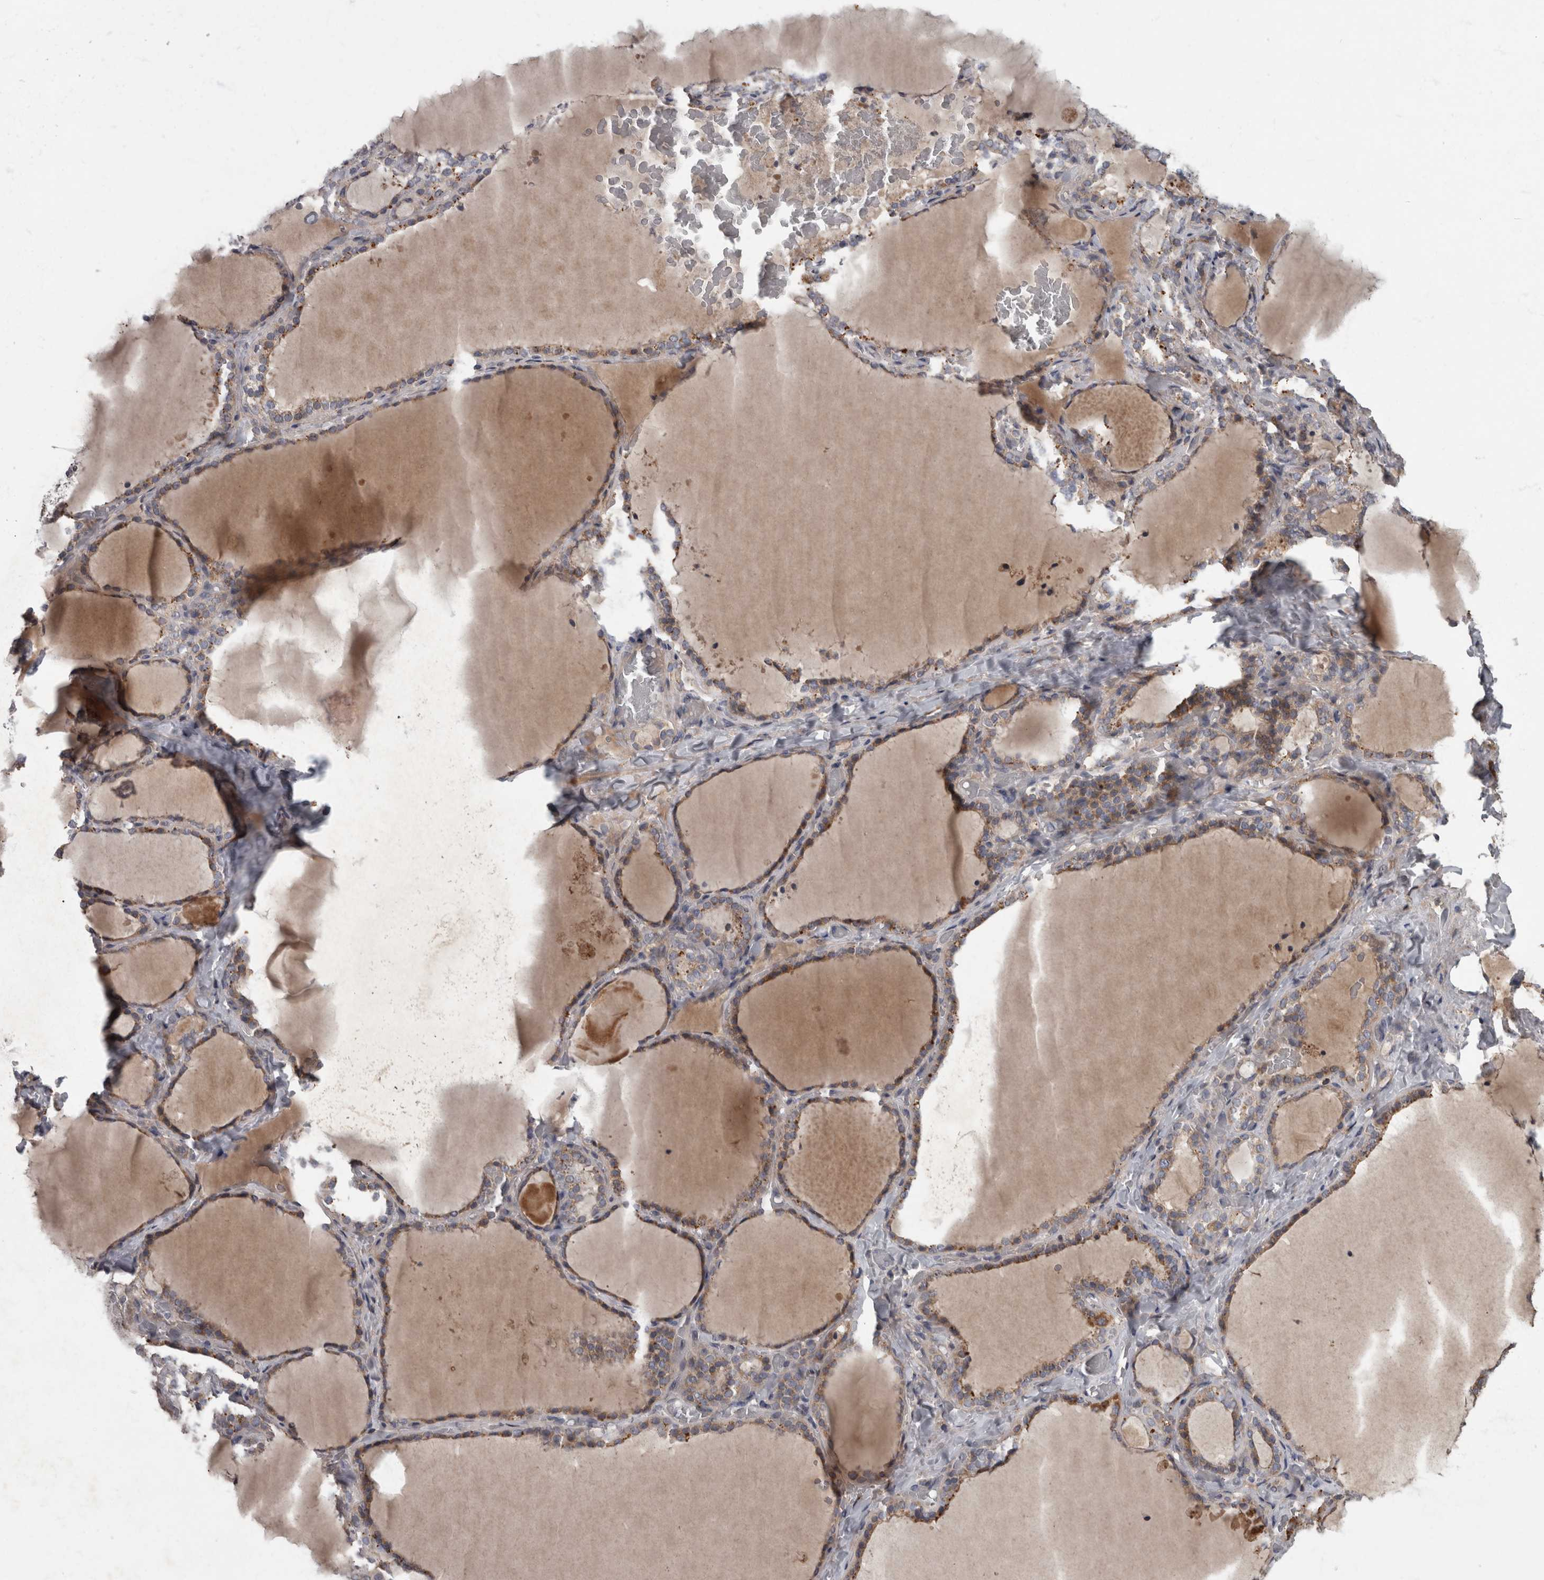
{"staining": {"intensity": "weak", "quantity": ">75%", "location": "cytoplasmic/membranous"}, "tissue": "thyroid gland", "cell_type": "Glandular cells", "image_type": "normal", "snomed": [{"axis": "morphology", "description": "Normal tissue, NOS"}, {"axis": "topography", "description": "Thyroid gland"}], "caption": "Protein expression analysis of unremarkable human thyroid gland reveals weak cytoplasmic/membranous staining in approximately >75% of glandular cells. Using DAB (3,3'-diaminobenzidine) (brown) and hematoxylin (blue) stains, captured at high magnification using brightfield microscopy.", "gene": "PPP1R3C", "patient": {"sex": "female", "age": 22}}